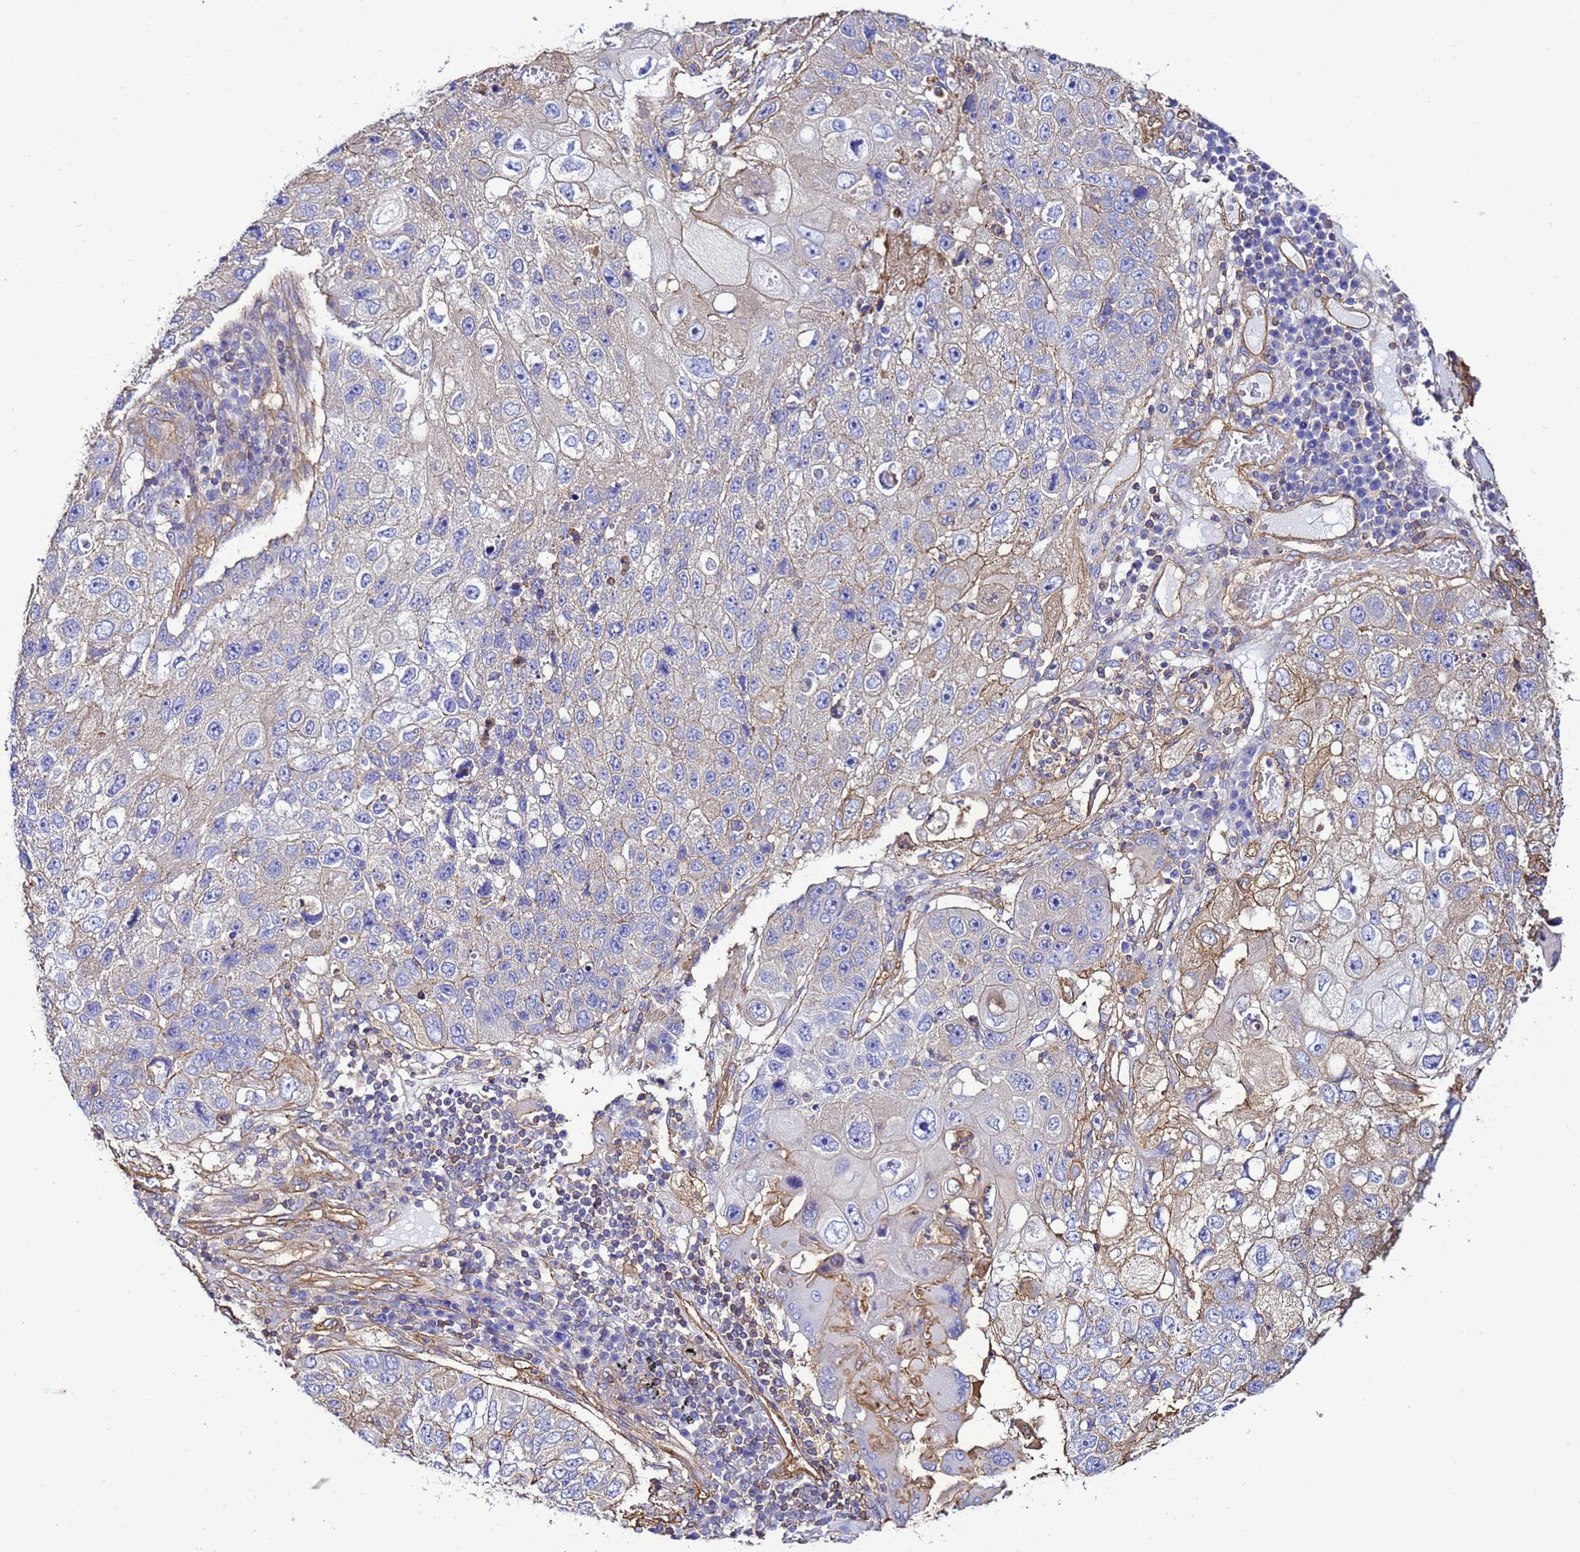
{"staining": {"intensity": "weak", "quantity": "<25%", "location": "cytoplasmic/membranous"}, "tissue": "lung cancer", "cell_type": "Tumor cells", "image_type": "cancer", "snomed": [{"axis": "morphology", "description": "Squamous cell carcinoma, NOS"}, {"axis": "topography", "description": "Lung"}], "caption": "This is an immunohistochemistry image of human lung squamous cell carcinoma. There is no staining in tumor cells.", "gene": "MYL12A", "patient": {"sex": "male", "age": 61}}